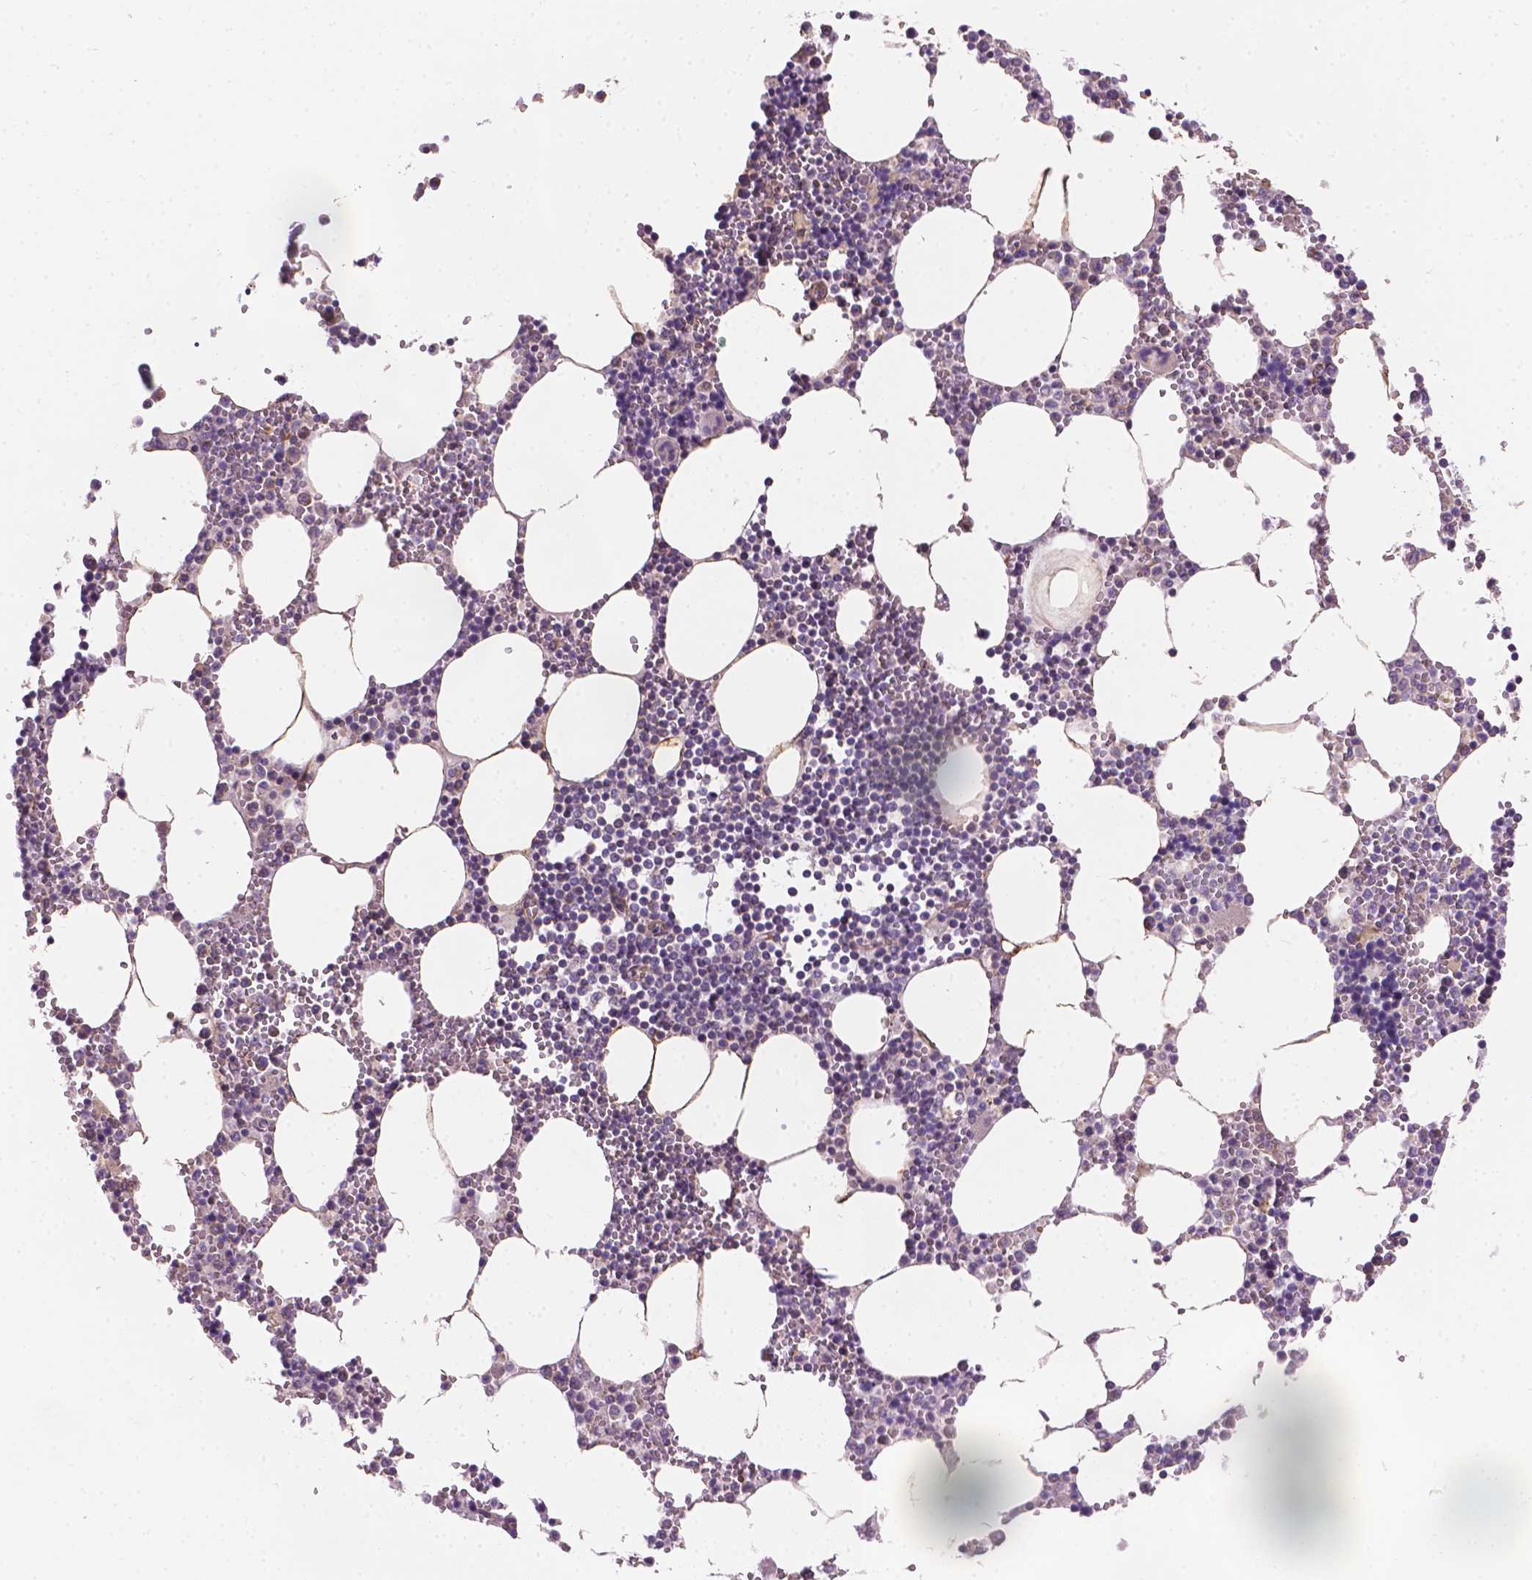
{"staining": {"intensity": "negative", "quantity": "none", "location": "none"}, "tissue": "bone marrow", "cell_type": "Hematopoietic cells", "image_type": "normal", "snomed": [{"axis": "morphology", "description": "Normal tissue, NOS"}, {"axis": "topography", "description": "Bone marrow"}], "caption": "DAB (3,3'-diaminobenzidine) immunohistochemical staining of normal bone marrow exhibits no significant positivity in hematopoietic cells. (Immunohistochemistry (ihc), brightfield microscopy, high magnification).", "gene": "TTC29", "patient": {"sex": "male", "age": 54}}